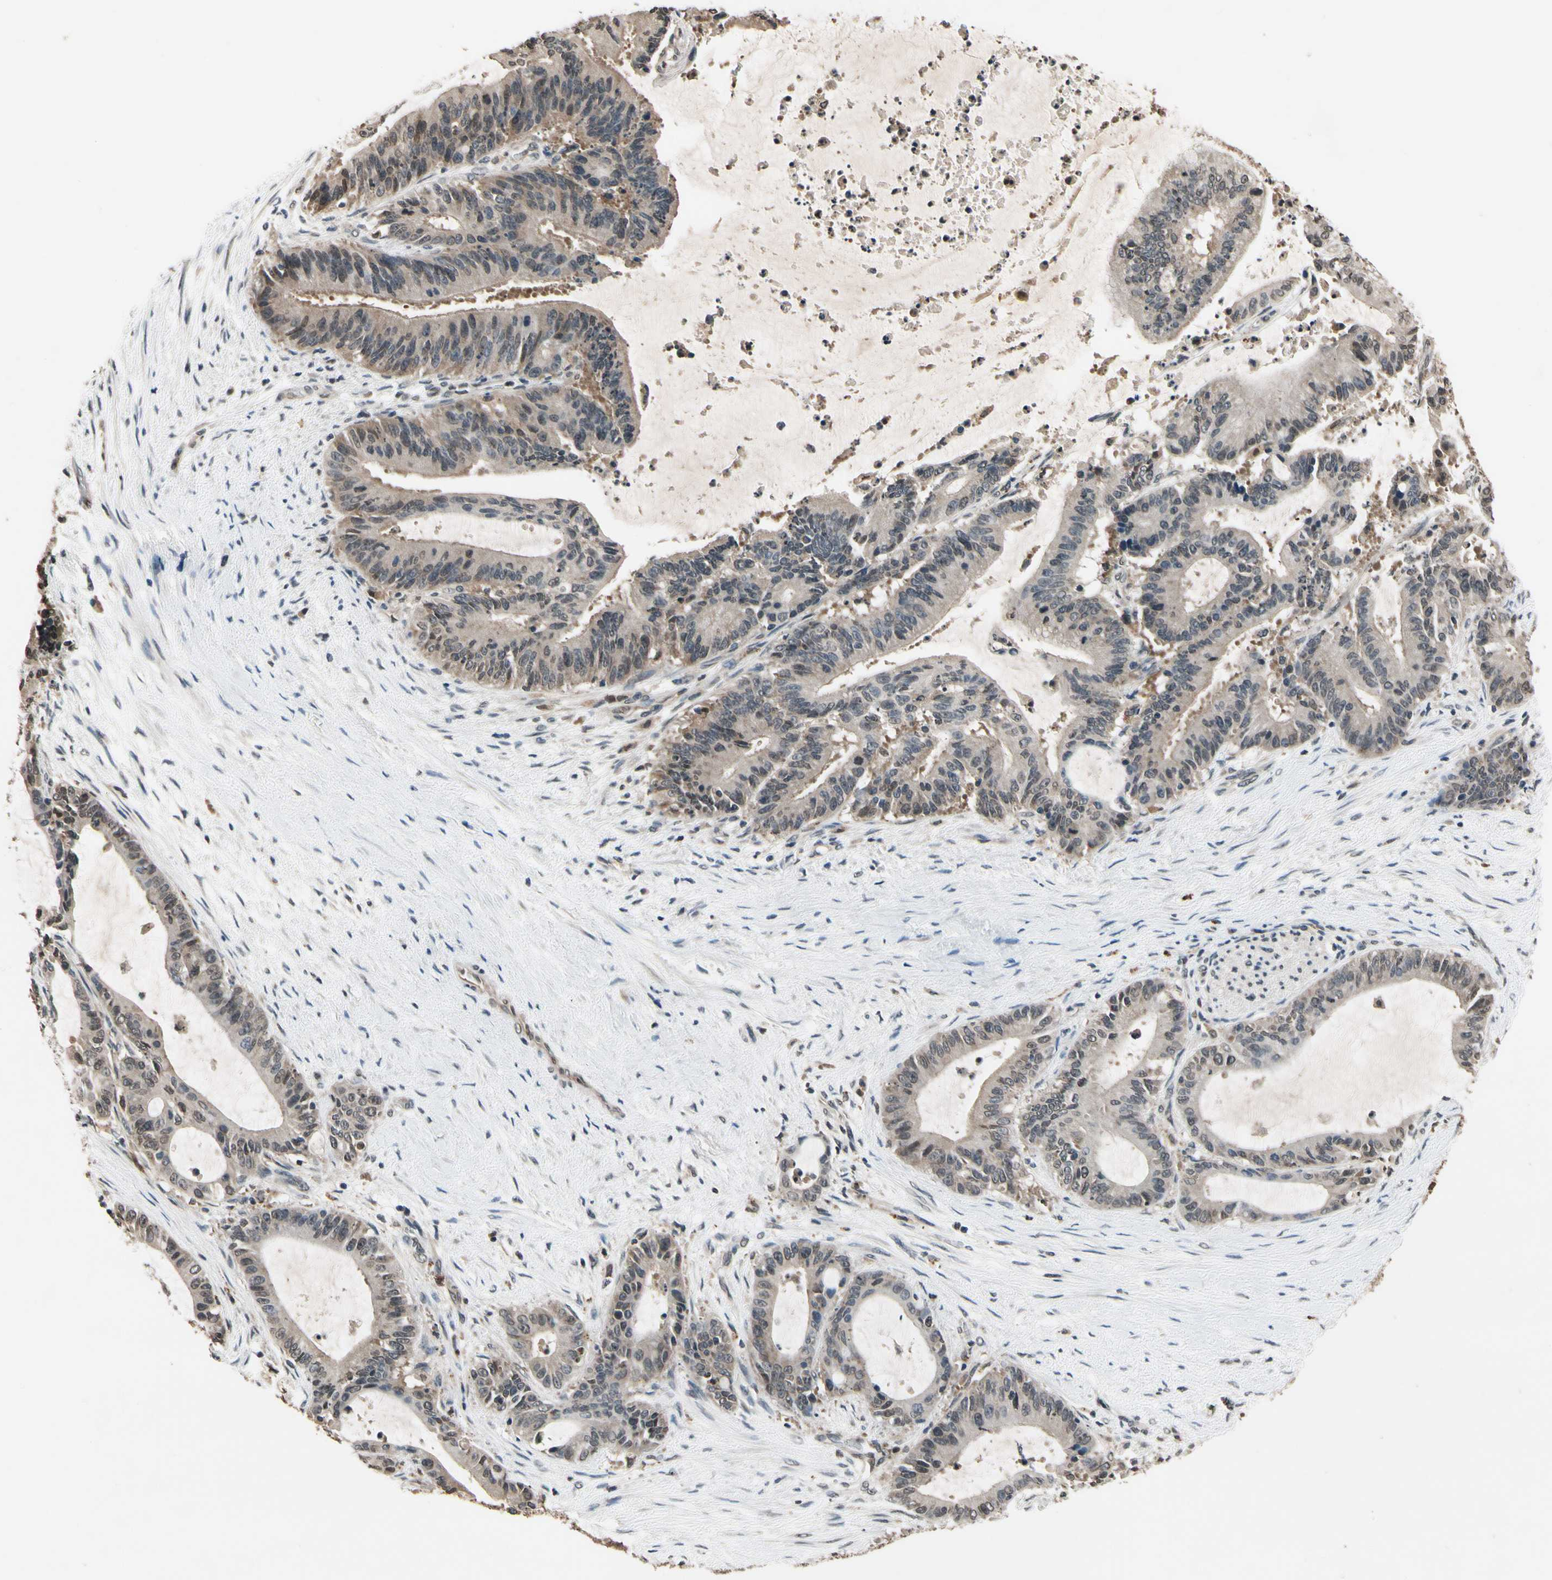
{"staining": {"intensity": "moderate", "quantity": ">75%", "location": "cytoplasmic/membranous"}, "tissue": "liver cancer", "cell_type": "Tumor cells", "image_type": "cancer", "snomed": [{"axis": "morphology", "description": "Cholangiocarcinoma"}, {"axis": "topography", "description": "Liver"}], "caption": "Immunohistochemistry (DAB (3,3'-diaminobenzidine)) staining of human cholangiocarcinoma (liver) shows moderate cytoplasmic/membranous protein expression in about >75% of tumor cells. (DAB IHC with brightfield microscopy, high magnification).", "gene": "GCLC", "patient": {"sex": "female", "age": 73}}